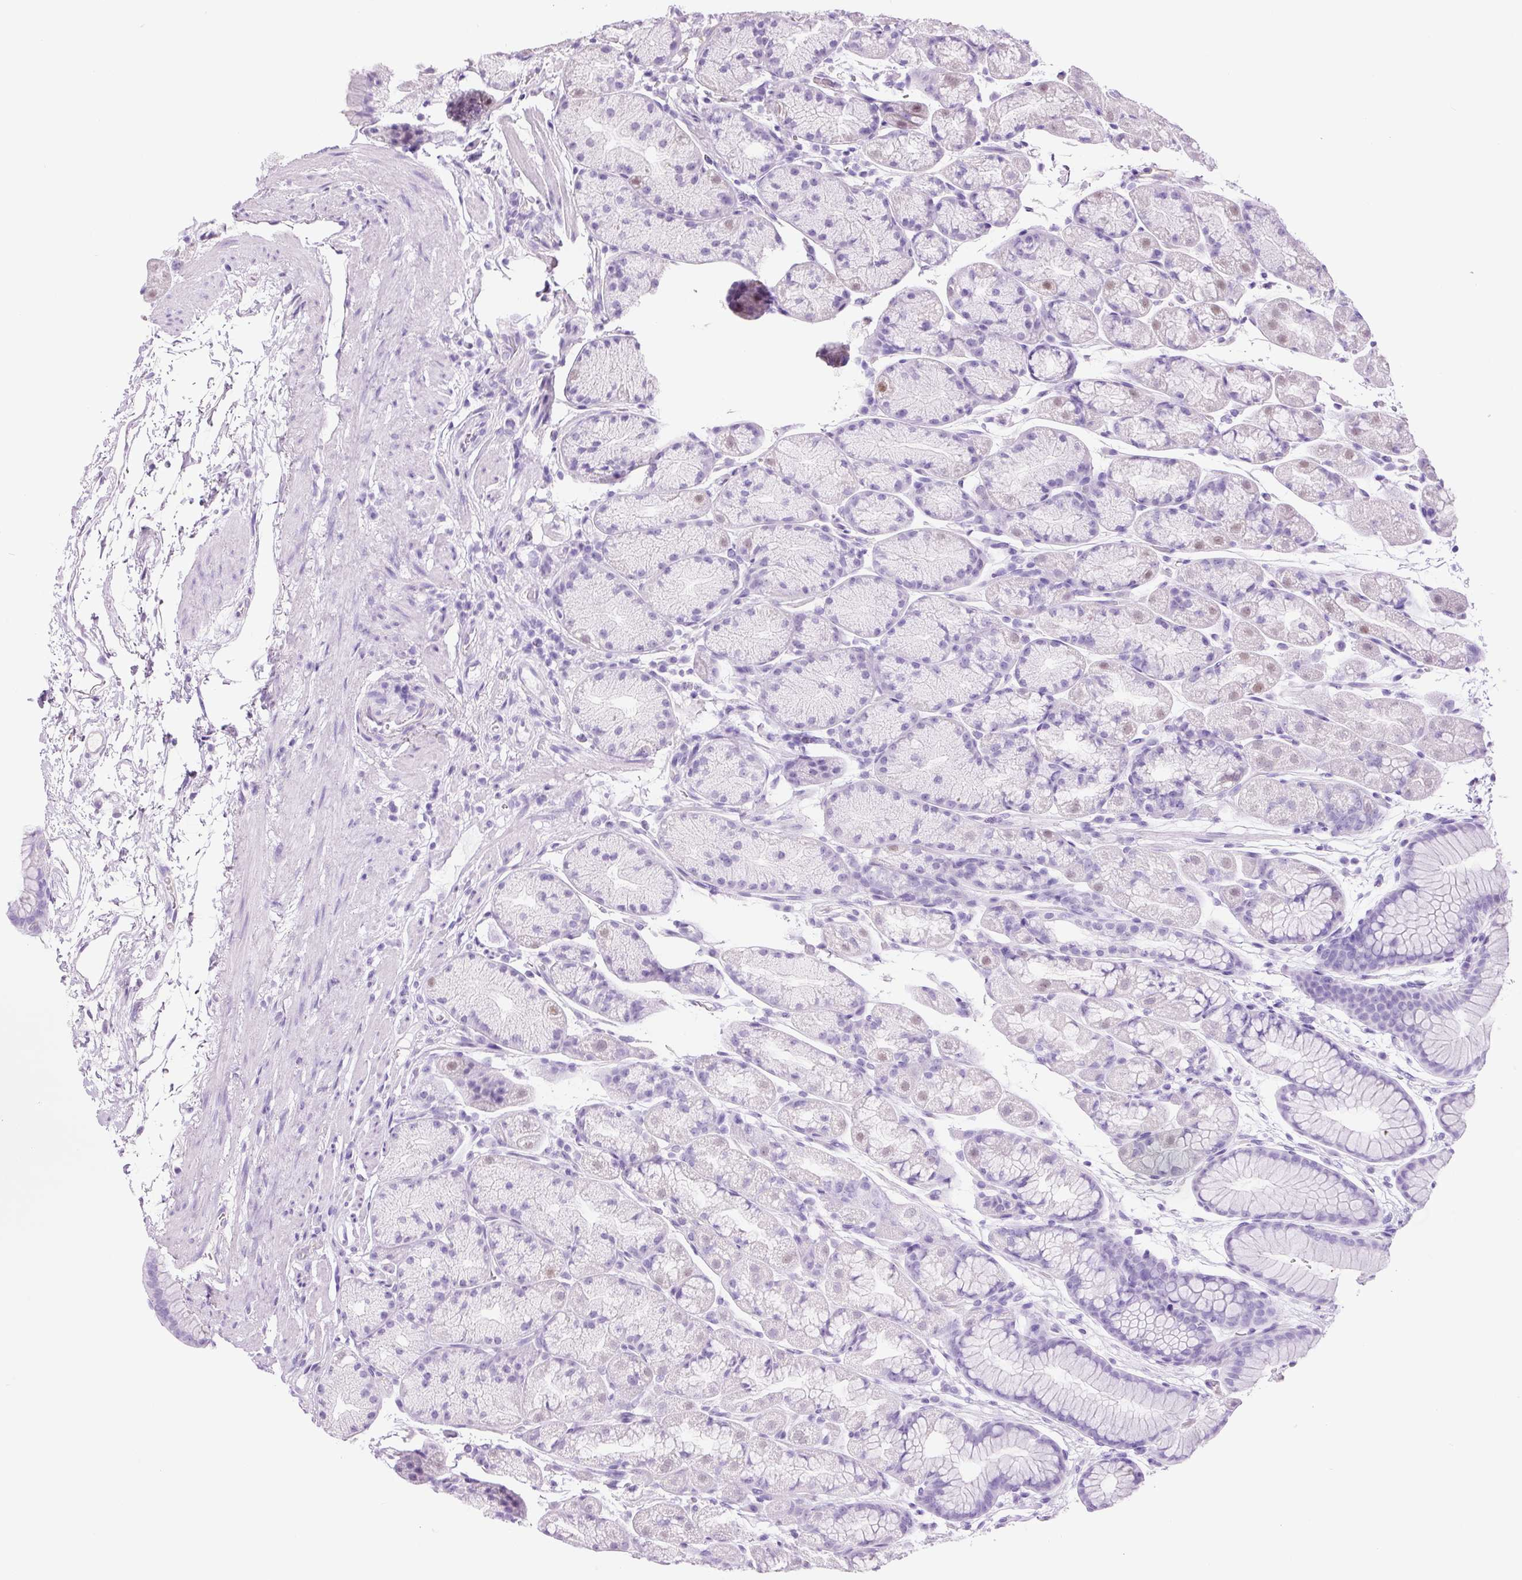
{"staining": {"intensity": "negative", "quantity": "none", "location": "none"}, "tissue": "stomach", "cell_type": "Glandular cells", "image_type": "normal", "snomed": [{"axis": "morphology", "description": "Normal tissue, NOS"}, {"axis": "topography", "description": "Stomach, lower"}], "caption": "Immunohistochemistry (IHC) histopathology image of benign stomach: human stomach stained with DAB reveals no significant protein staining in glandular cells.", "gene": "ADSS1", "patient": {"sex": "male", "age": 67}}